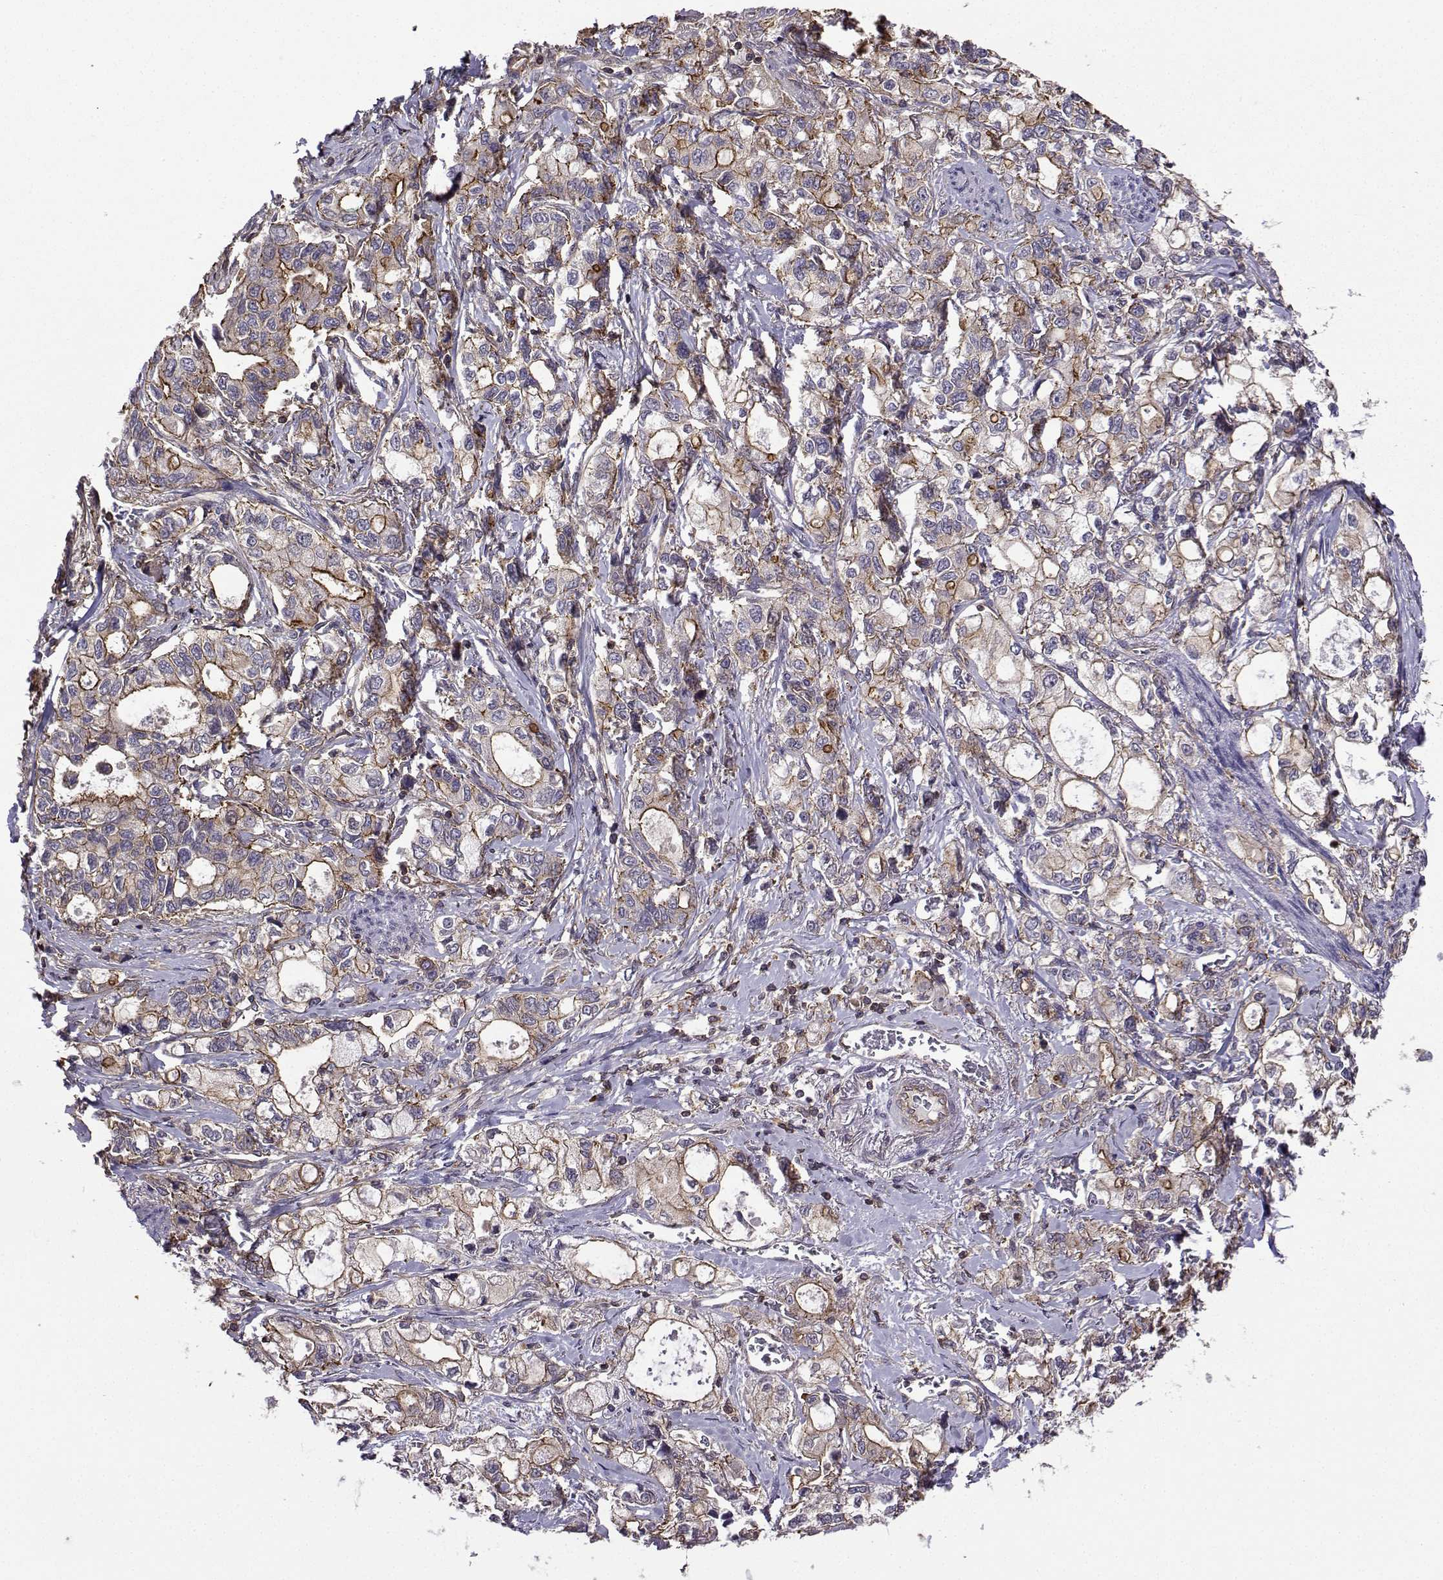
{"staining": {"intensity": "strong", "quantity": "25%-75%", "location": "cytoplasmic/membranous"}, "tissue": "stomach cancer", "cell_type": "Tumor cells", "image_type": "cancer", "snomed": [{"axis": "morphology", "description": "Adenocarcinoma, NOS"}, {"axis": "topography", "description": "Stomach"}], "caption": "Immunohistochemistry (IHC) of human stomach cancer exhibits high levels of strong cytoplasmic/membranous staining in about 25%-75% of tumor cells.", "gene": "ITGB8", "patient": {"sex": "male", "age": 63}}